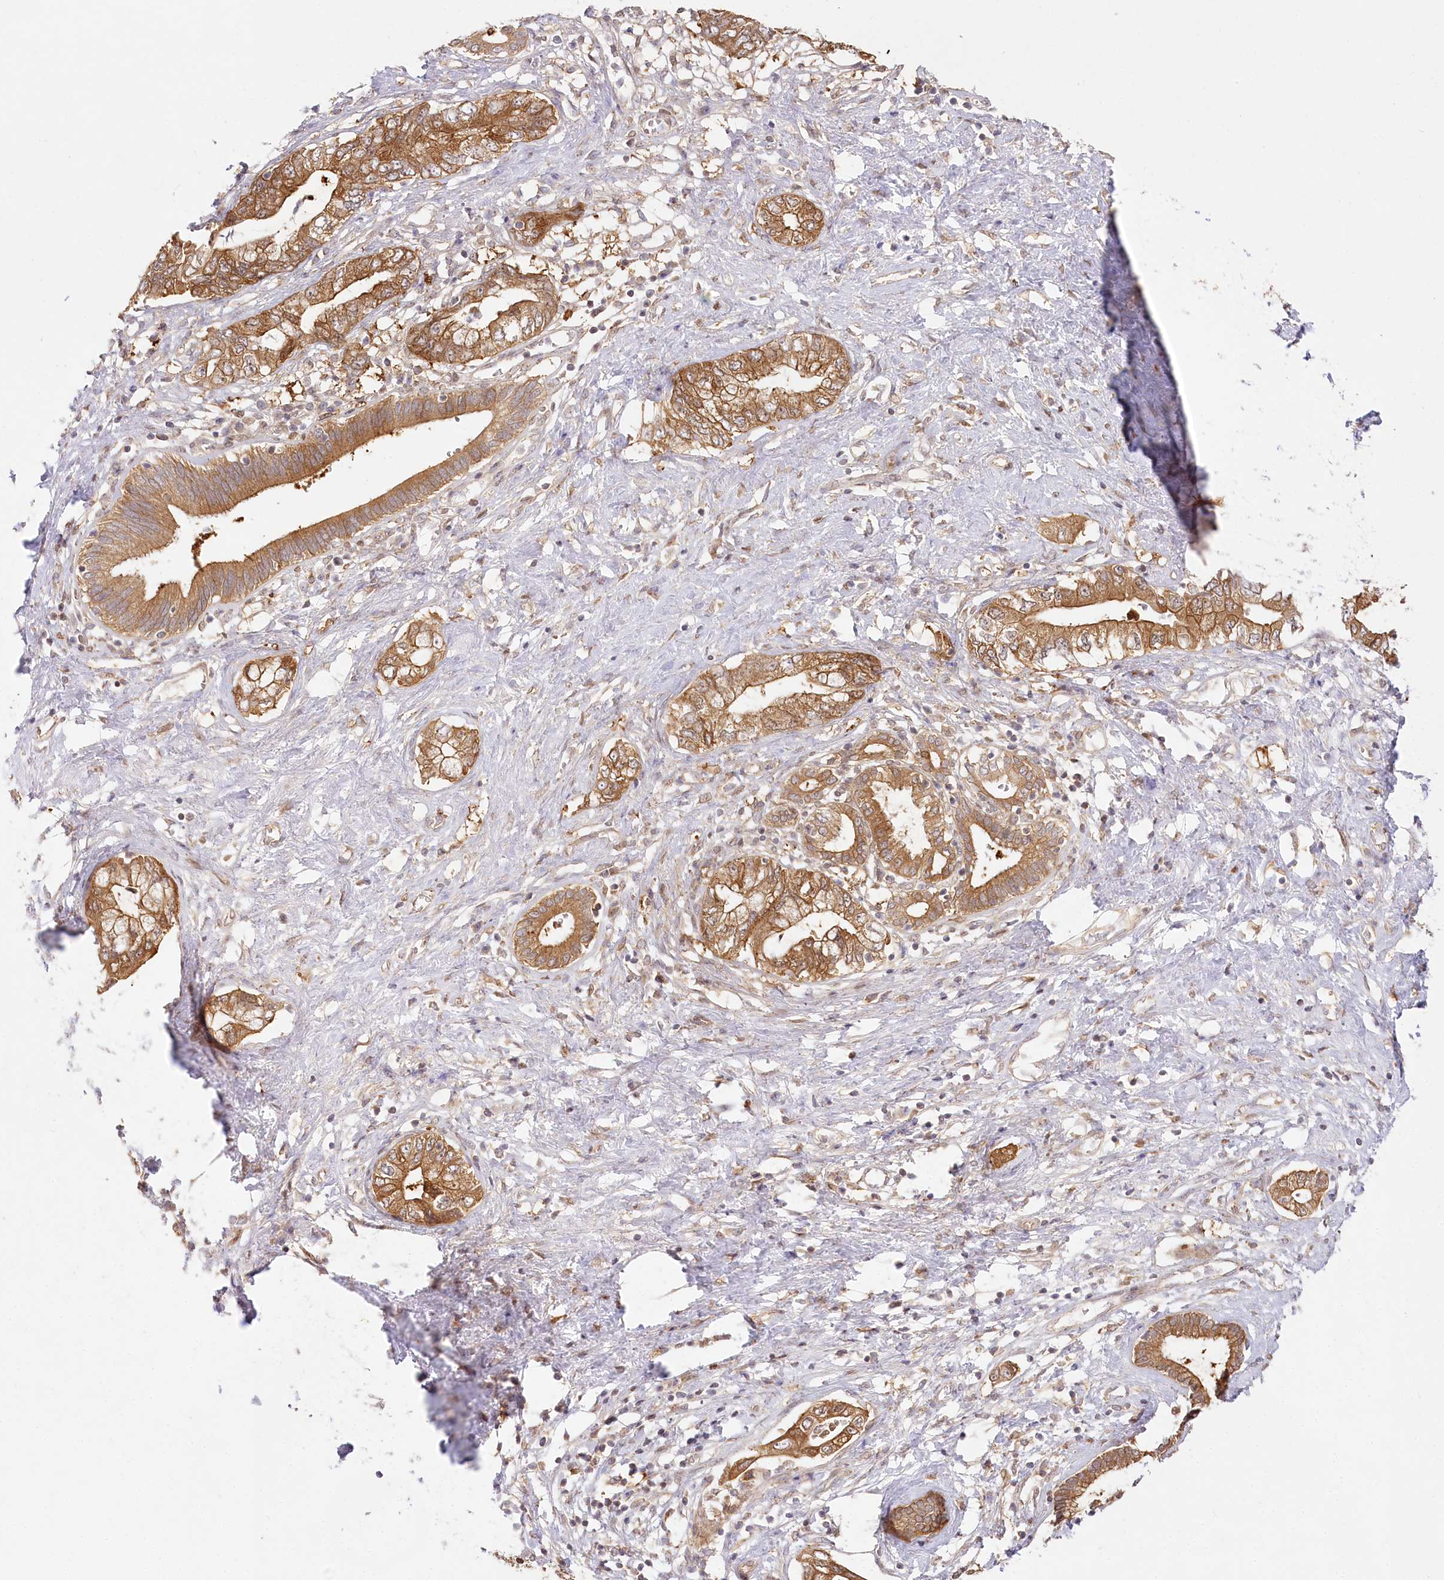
{"staining": {"intensity": "moderate", "quantity": ">75%", "location": "cytoplasmic/membranous"}, "tissue": "pancreatic cancer", "cell_type": "Tumor cells", "image_type": "cancer", "snomed": [{"axis": "morphology", "description": "Adenocarcinoma, NOS"}, {"axis": "topography", "description": "Pancreas"}], "caption": "A high-resolution image shows IHC staining of pancreatic cancer (adenocarcinoma), which reveals moderate cytoplasmic/membranous expression in approximately >75% of tumor cells.", "gene": "INPP4B", "patient": {"sex": "female", "age": 73}}